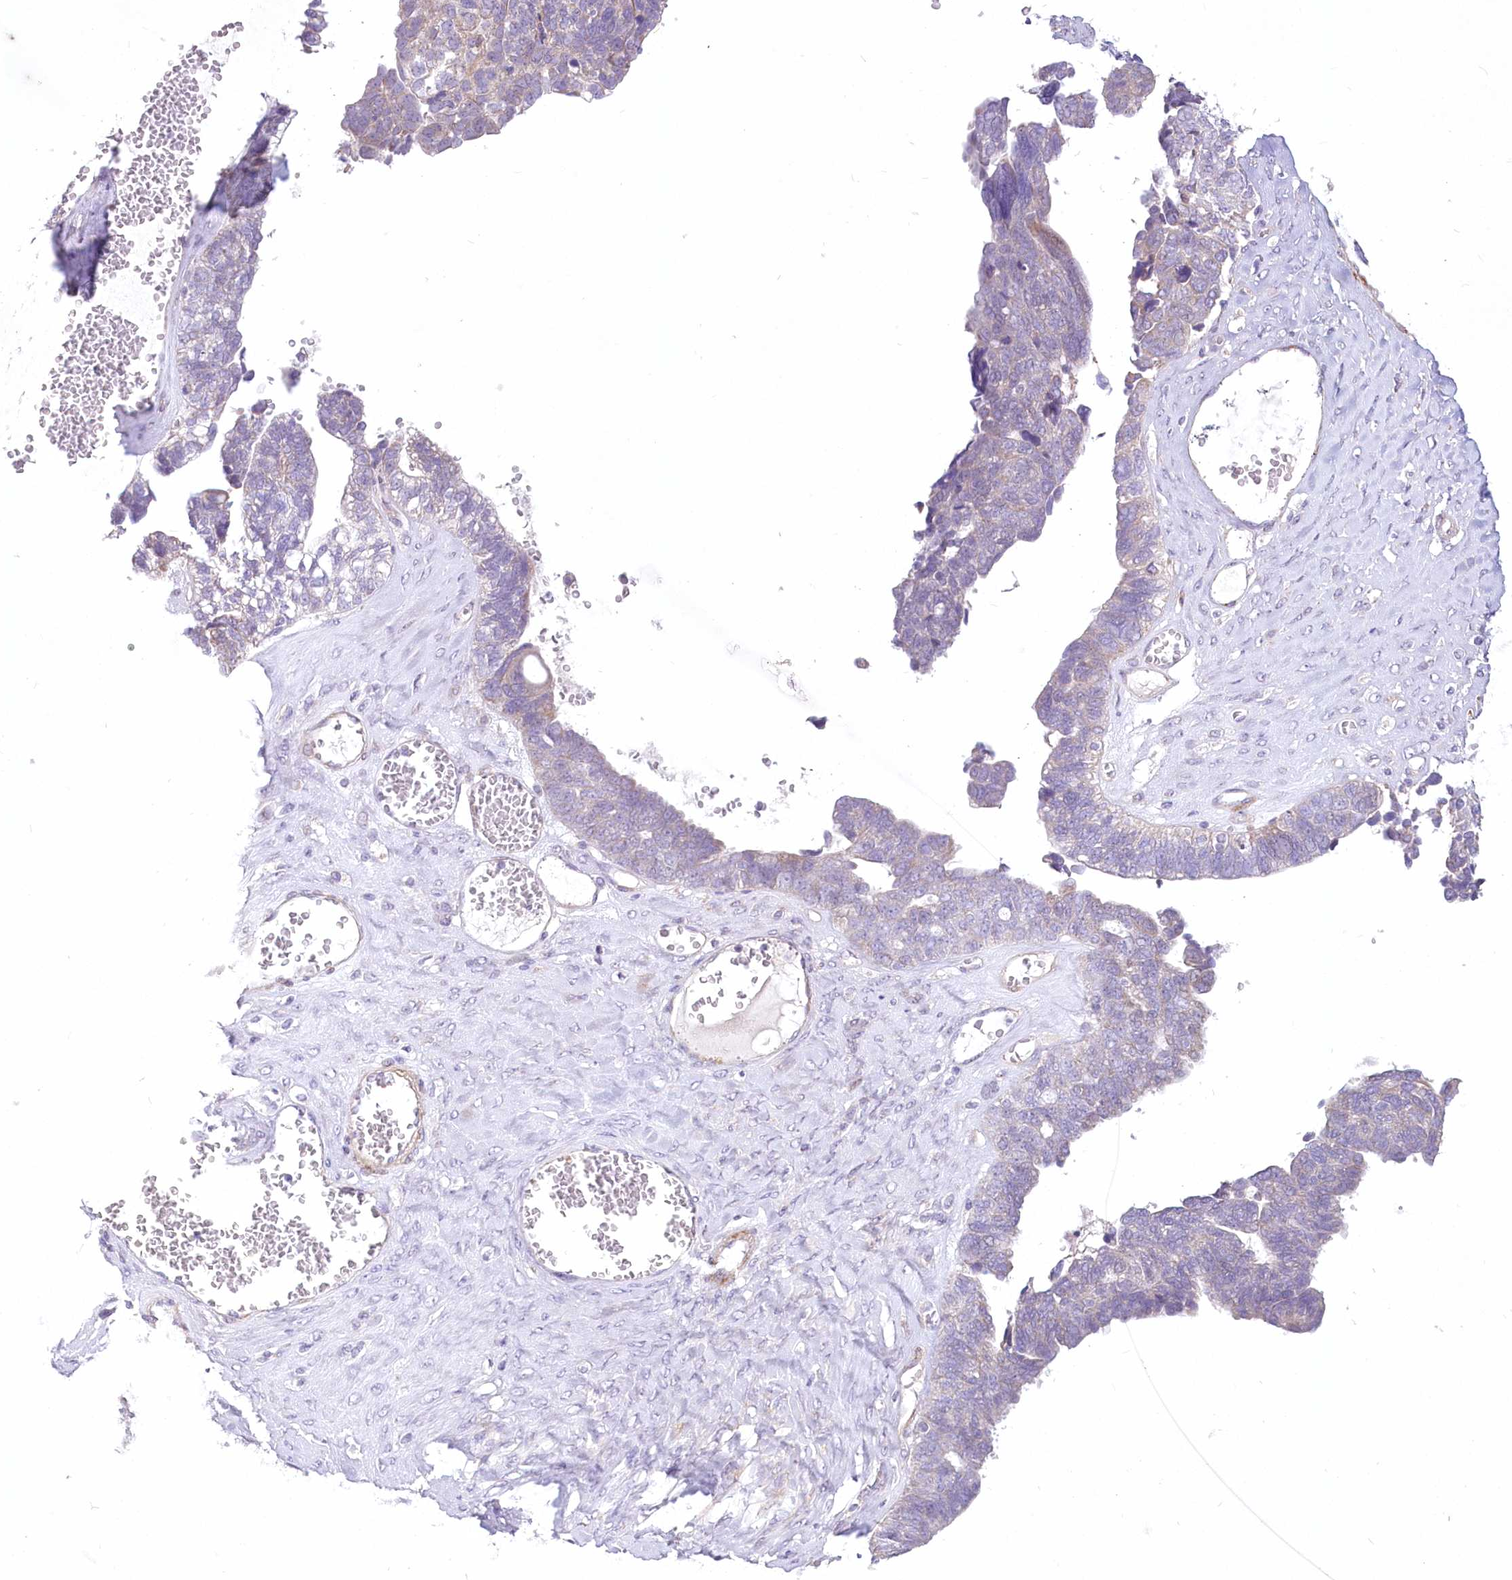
{"staining": {"intensity": "negative", "quantity": "none", "location": "none"}, "tissue": "ovarian cancer", "cell_type": "Tumor cells", "image_type": "cancer", "snomed": [{"axis": "morphology", "description": "Cystadenocarcinoma, serous, NOS"}, {"axis": "topography", "description": "Ovary"}], "caption": "This image is of ovarian cancer stained with IHC to label a protein in brown with the nuclei are counter-stained blue. There is no positivity in tumor cells.", "gene": "ANGPTL3", "patient": {"sex": "female", "age": 79}}